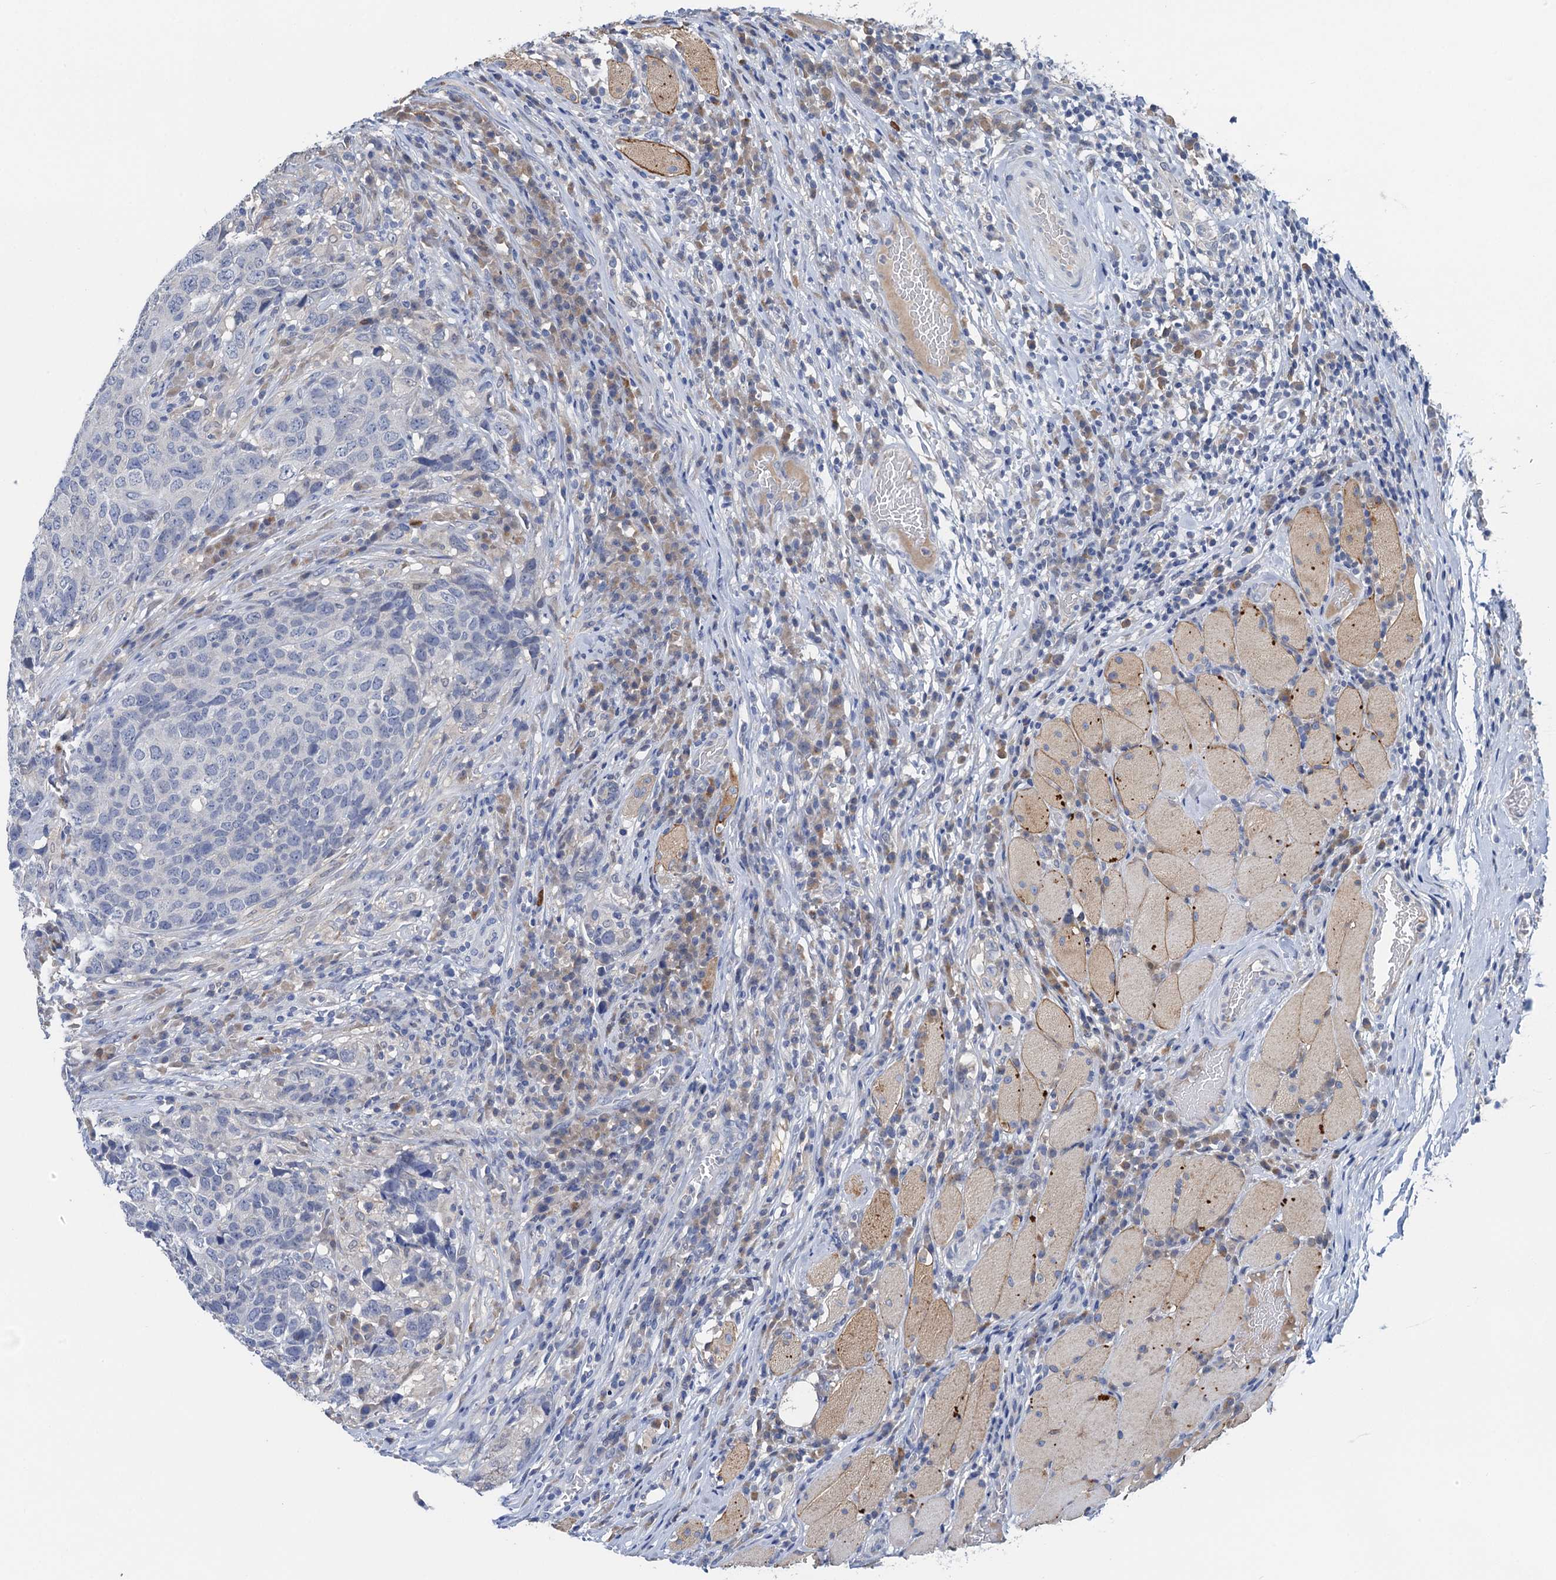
{"staining": {"intensity": "negative", "quantity": "none", "location": "none"}, "tissue": "head and neck cancer", "cell_type": "Tumor cells", "image_type": "cancer", "snomed": [{"axis": "morphology", "description": "Squamous cell carcinoma, NOS"}, {"axis": "topography", "description": "Head-Neck"}], "caption": "The immunohistochemistry (IHC) photomicrograph has no significant positivity in tumor cells of head and neck cancer (squamous cell carcinoma) tissue.", "gene": "TMEM39B", "patient": {"sex": "male", "age": 66}}